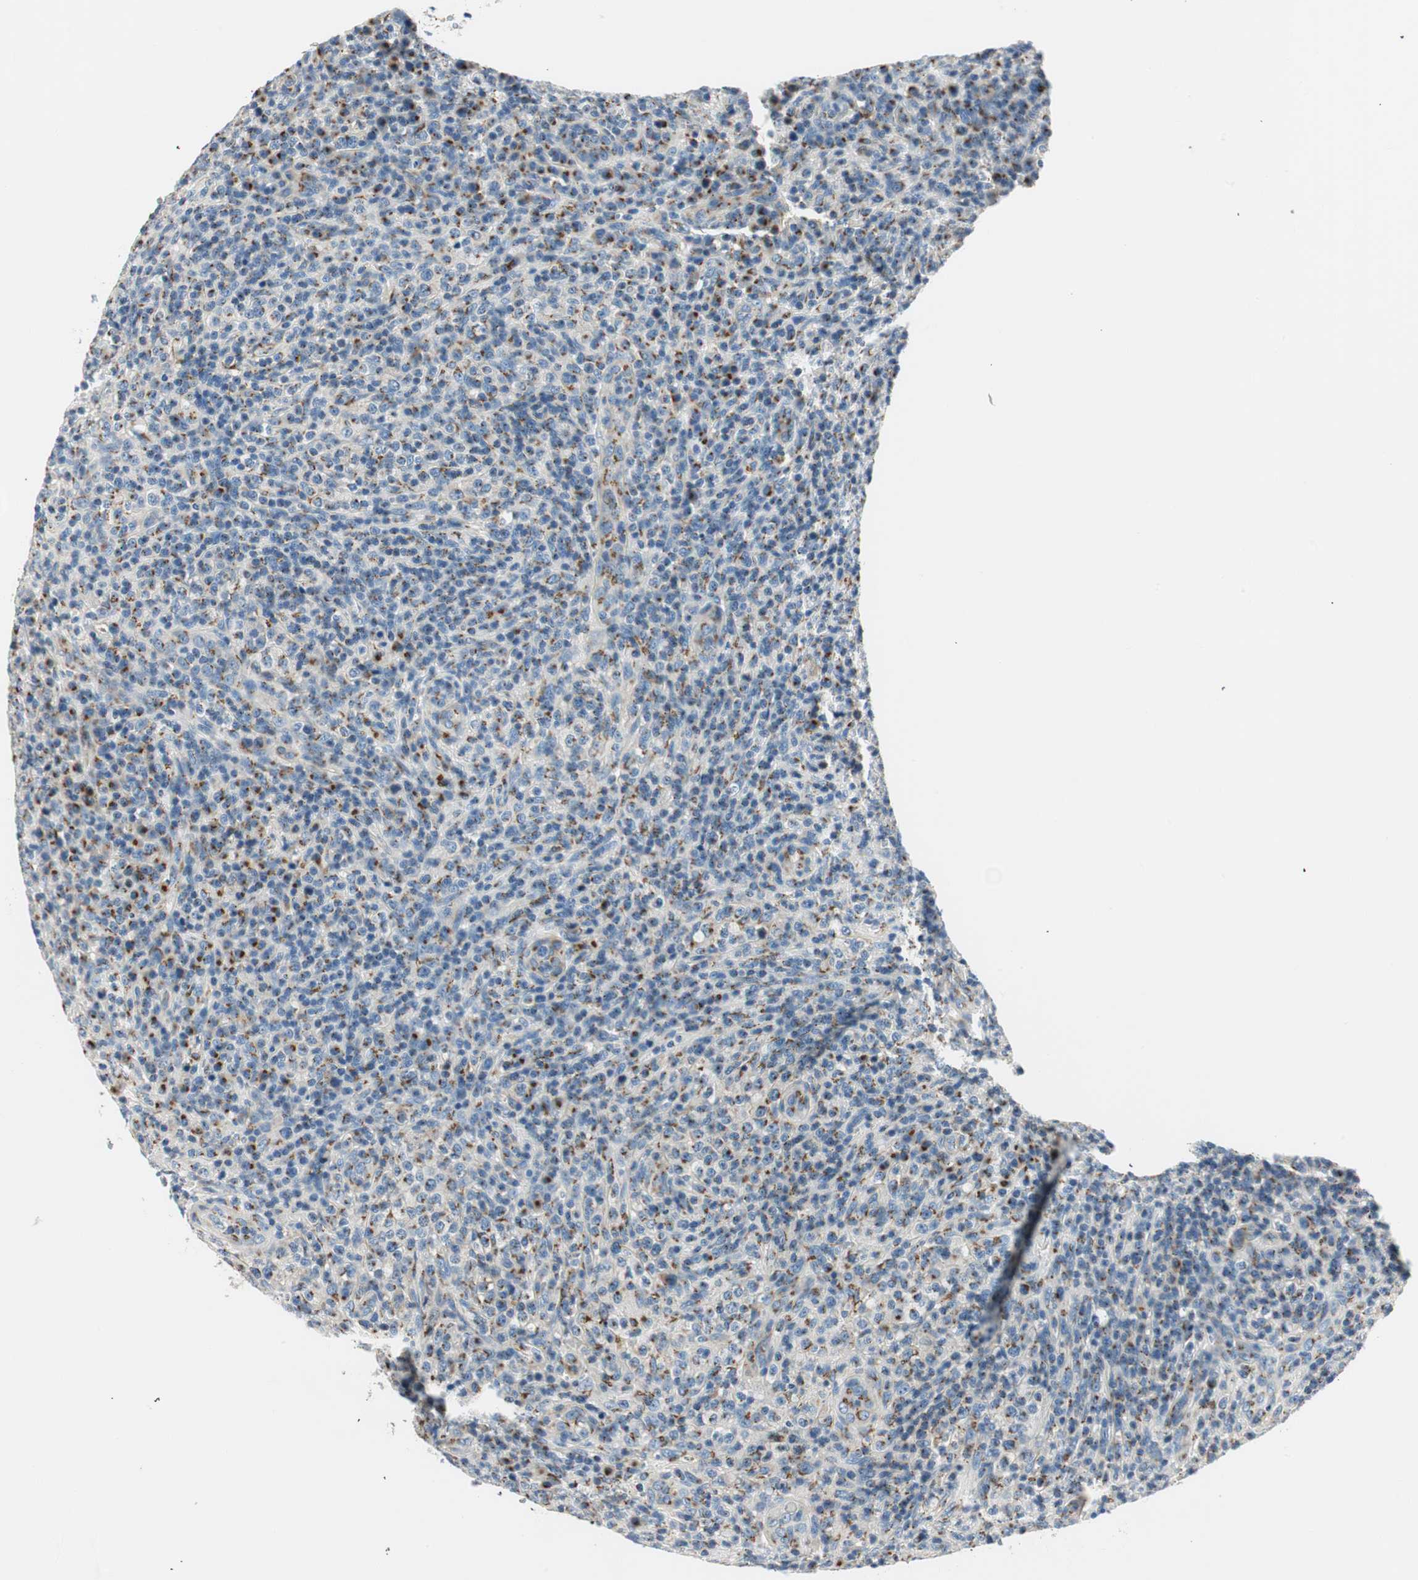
{"staining": {"intensity": "moderate", "quantity": ">75%", "location": "cytoplasmic/membranous"}, "tissue": "lymphoma", "cell_type": "Tumor cells", "image_type": "cancer", "snomed": [{"axis": "morphology", "description": "Malignant lymphoma, non-Hodgkin's type, High grade"}, {"axis": "topography", "description": "Lymph node"}], "caption": "Human high-grade malignant lymphoma, non-Hodgkin's type stained with a brown dye displays moderate cytoplasmic/membranous positive positivity in approximately >75% of tumor cells.", "gene": "TMF1", "patient": {"sex": "female", "age": 76}}